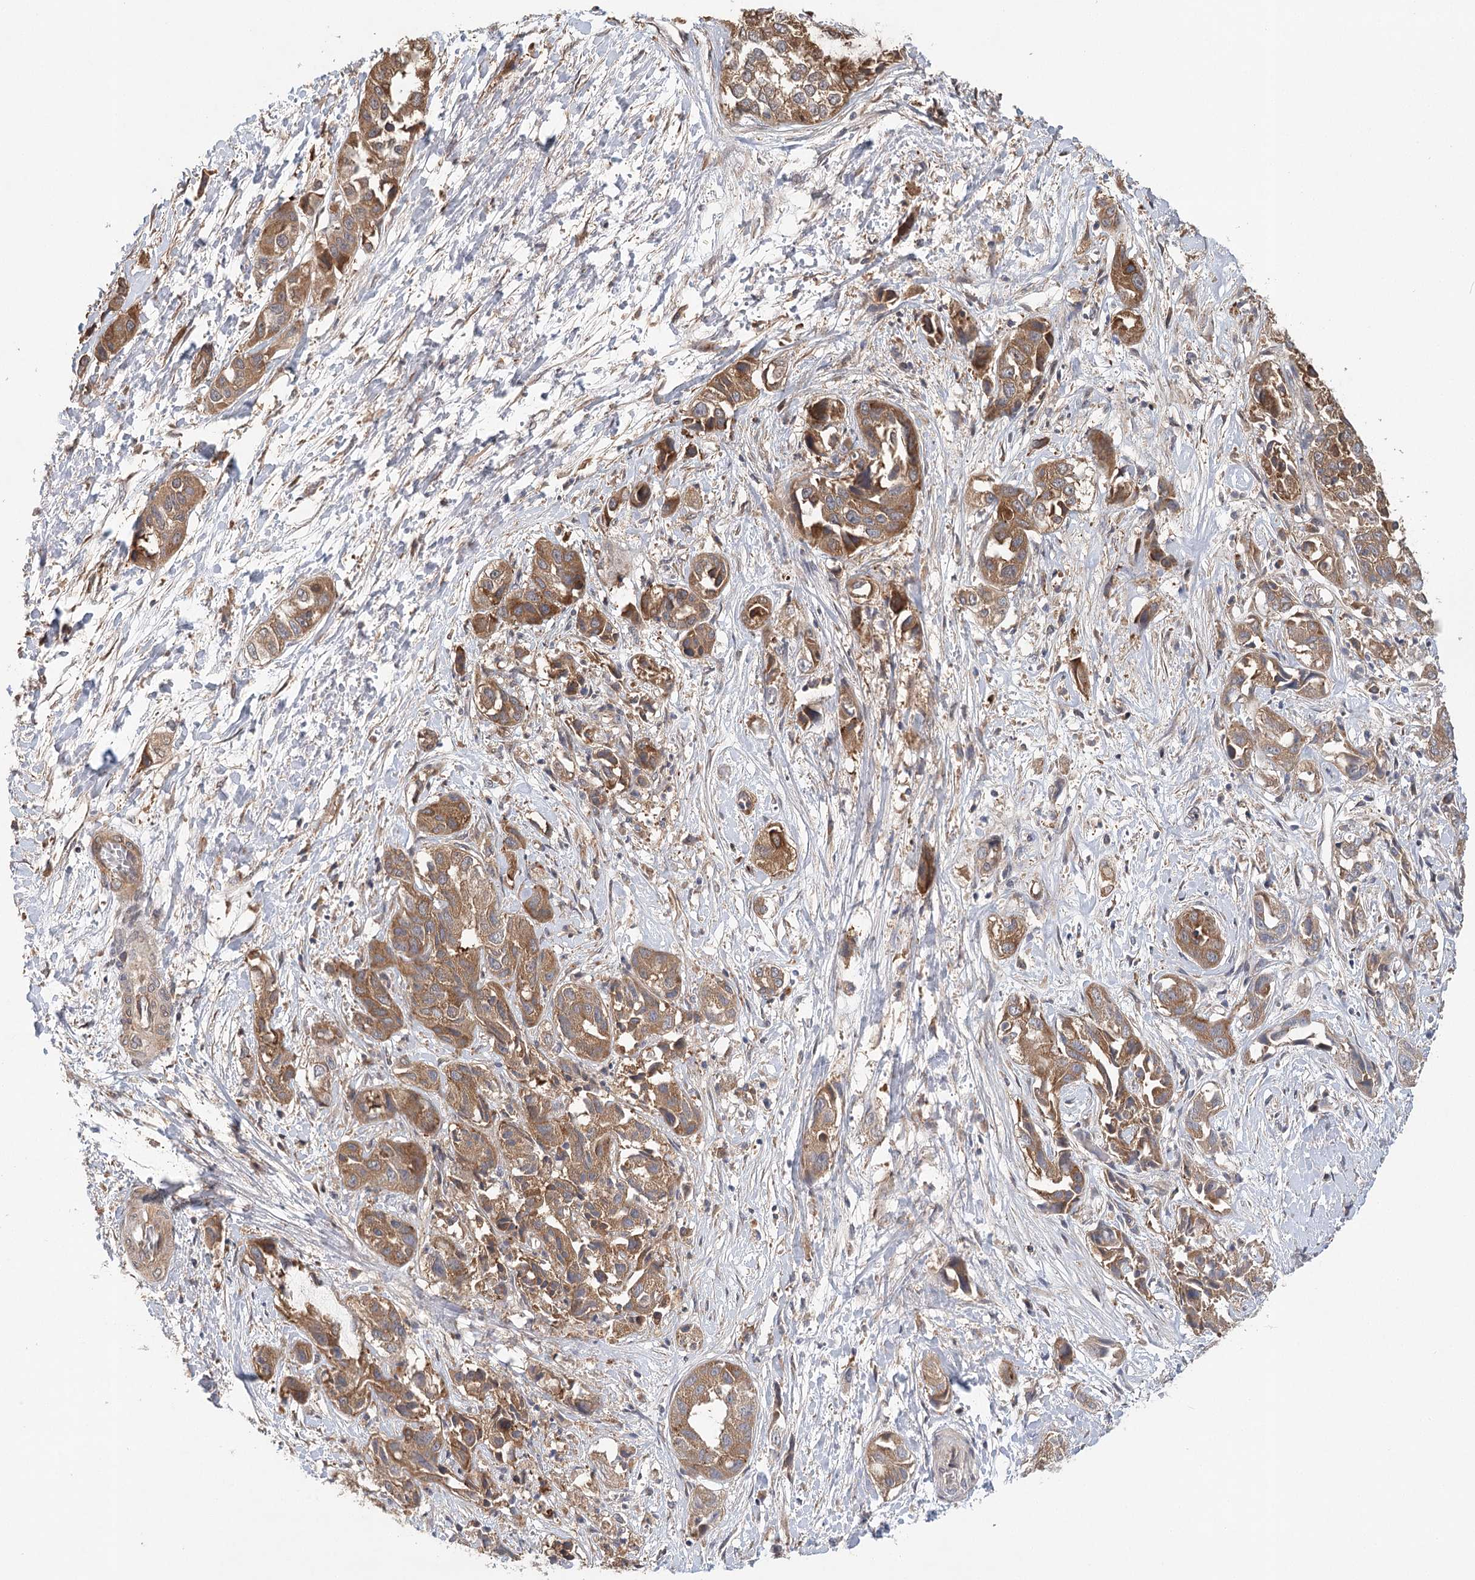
{"staining": {"intensity": "moderate", "quantity": ">75%", "location": "cytoplasmic/membranous"}, "tissue": "liver cancer", "cell_type": "Tumor cells", "image_type": "cancer", "snomed": [{"axis": "morphology", "description": "Cholangiocarcinoma"}, {"axis": "topography", "description": "Liver"}], "caption": "Immunohistochemical staining of liver cancer (cholangiocarcinoma) exhibits medium levels of moderate cytoplasmic/membranous positivity in approximately >75% of tumor cells.", "gene": "LSS", "patient": {"sex": "female", "age": 52}}